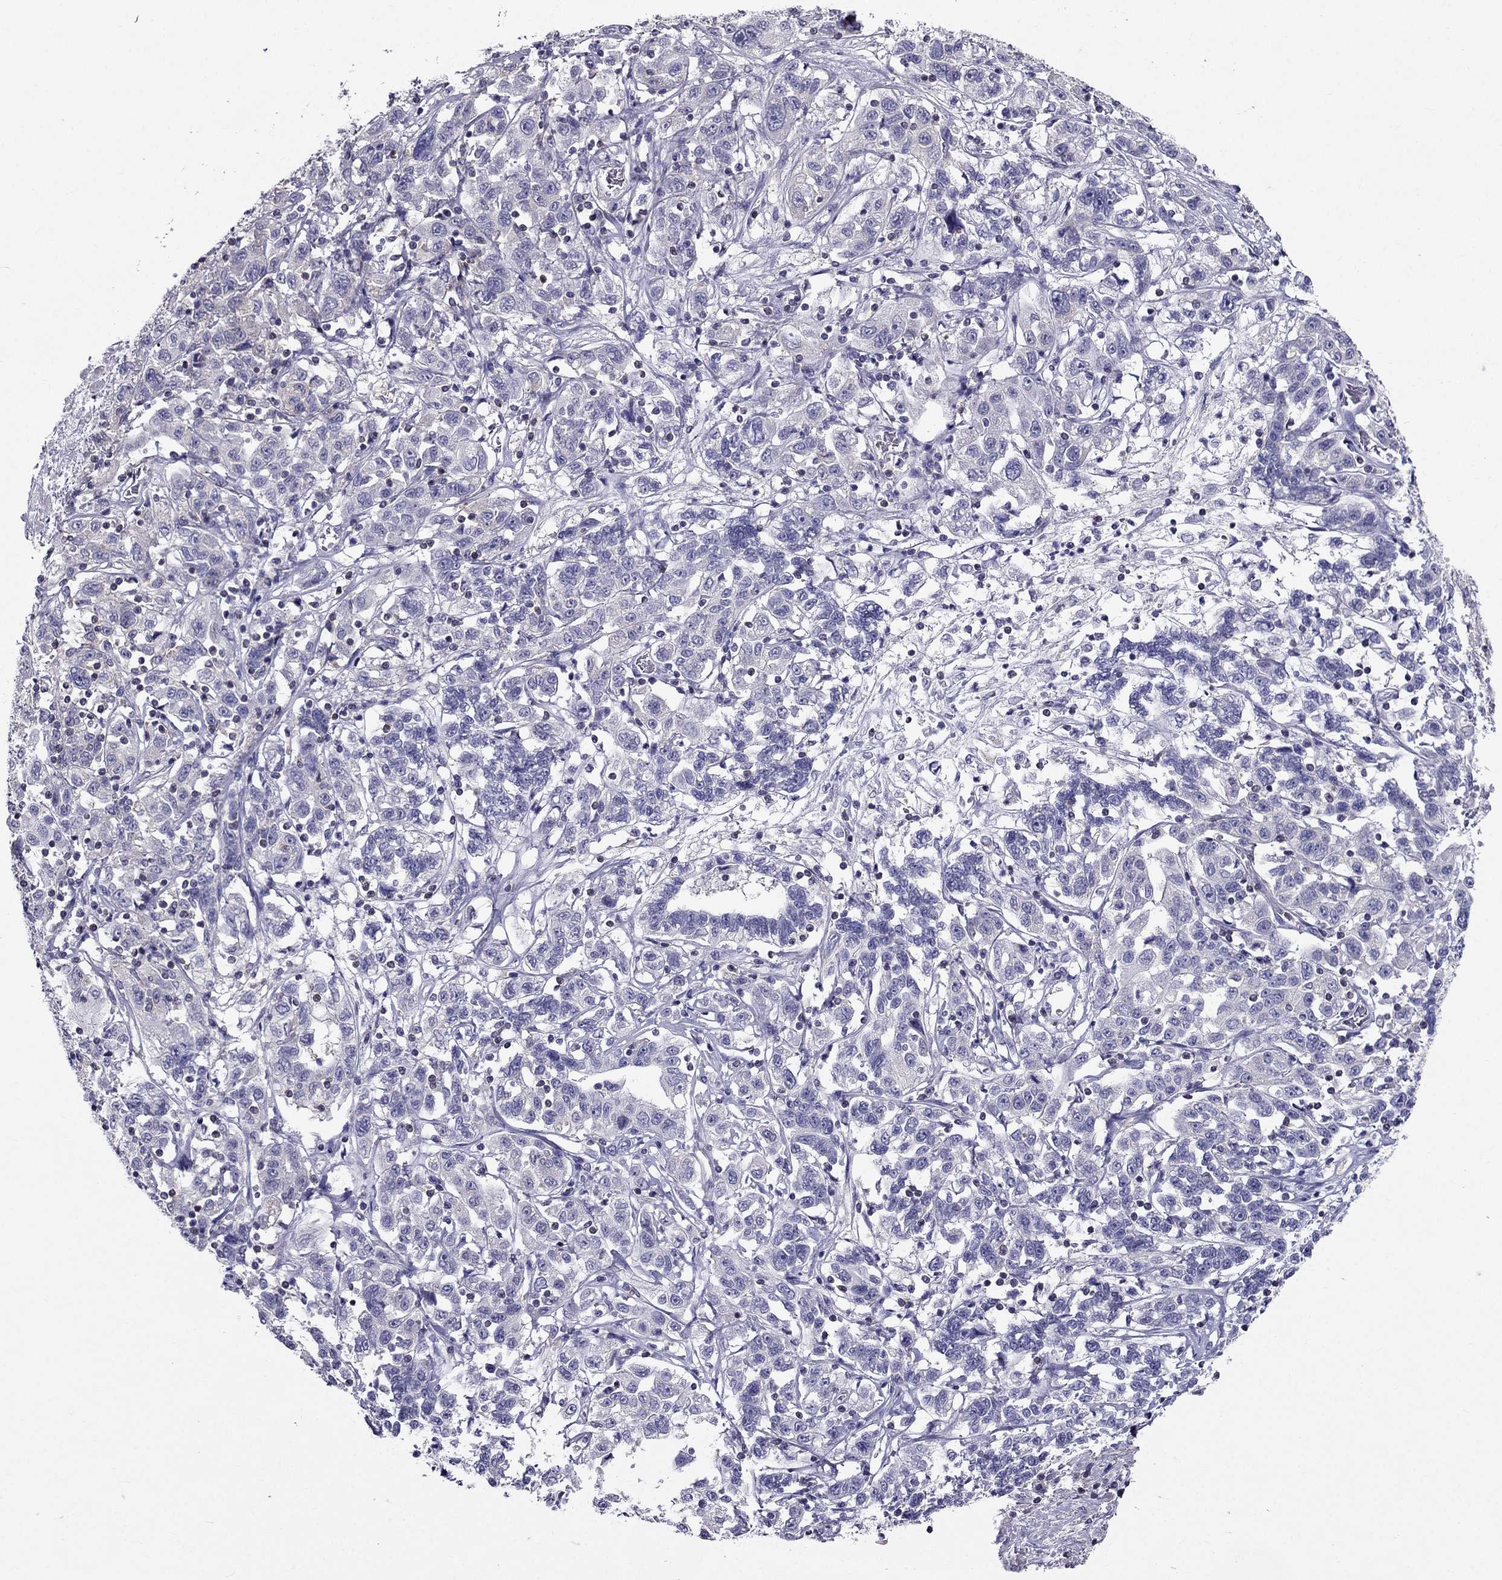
{"staining": {"intensity": "negative", "quantity": "none", "location": "none"}, "tissue": "liver cancer", "cell_type": "Tumor cells", "image_type": "cancer", "snomed": [{"axis": "morphology", "description": "Adenocarcinoma, NOS"}, {"axis": "morphology", "description": "Cholangiocarcinoma"}, {"axis": "topography", "description": "Liver"}], "caption": "Human liver cancer stained for a protein using immunohistochemistry demonstrates no positivity in tumor cells.", "gene": "AAK1", "patient": {"sex": "male", "age": 64}}